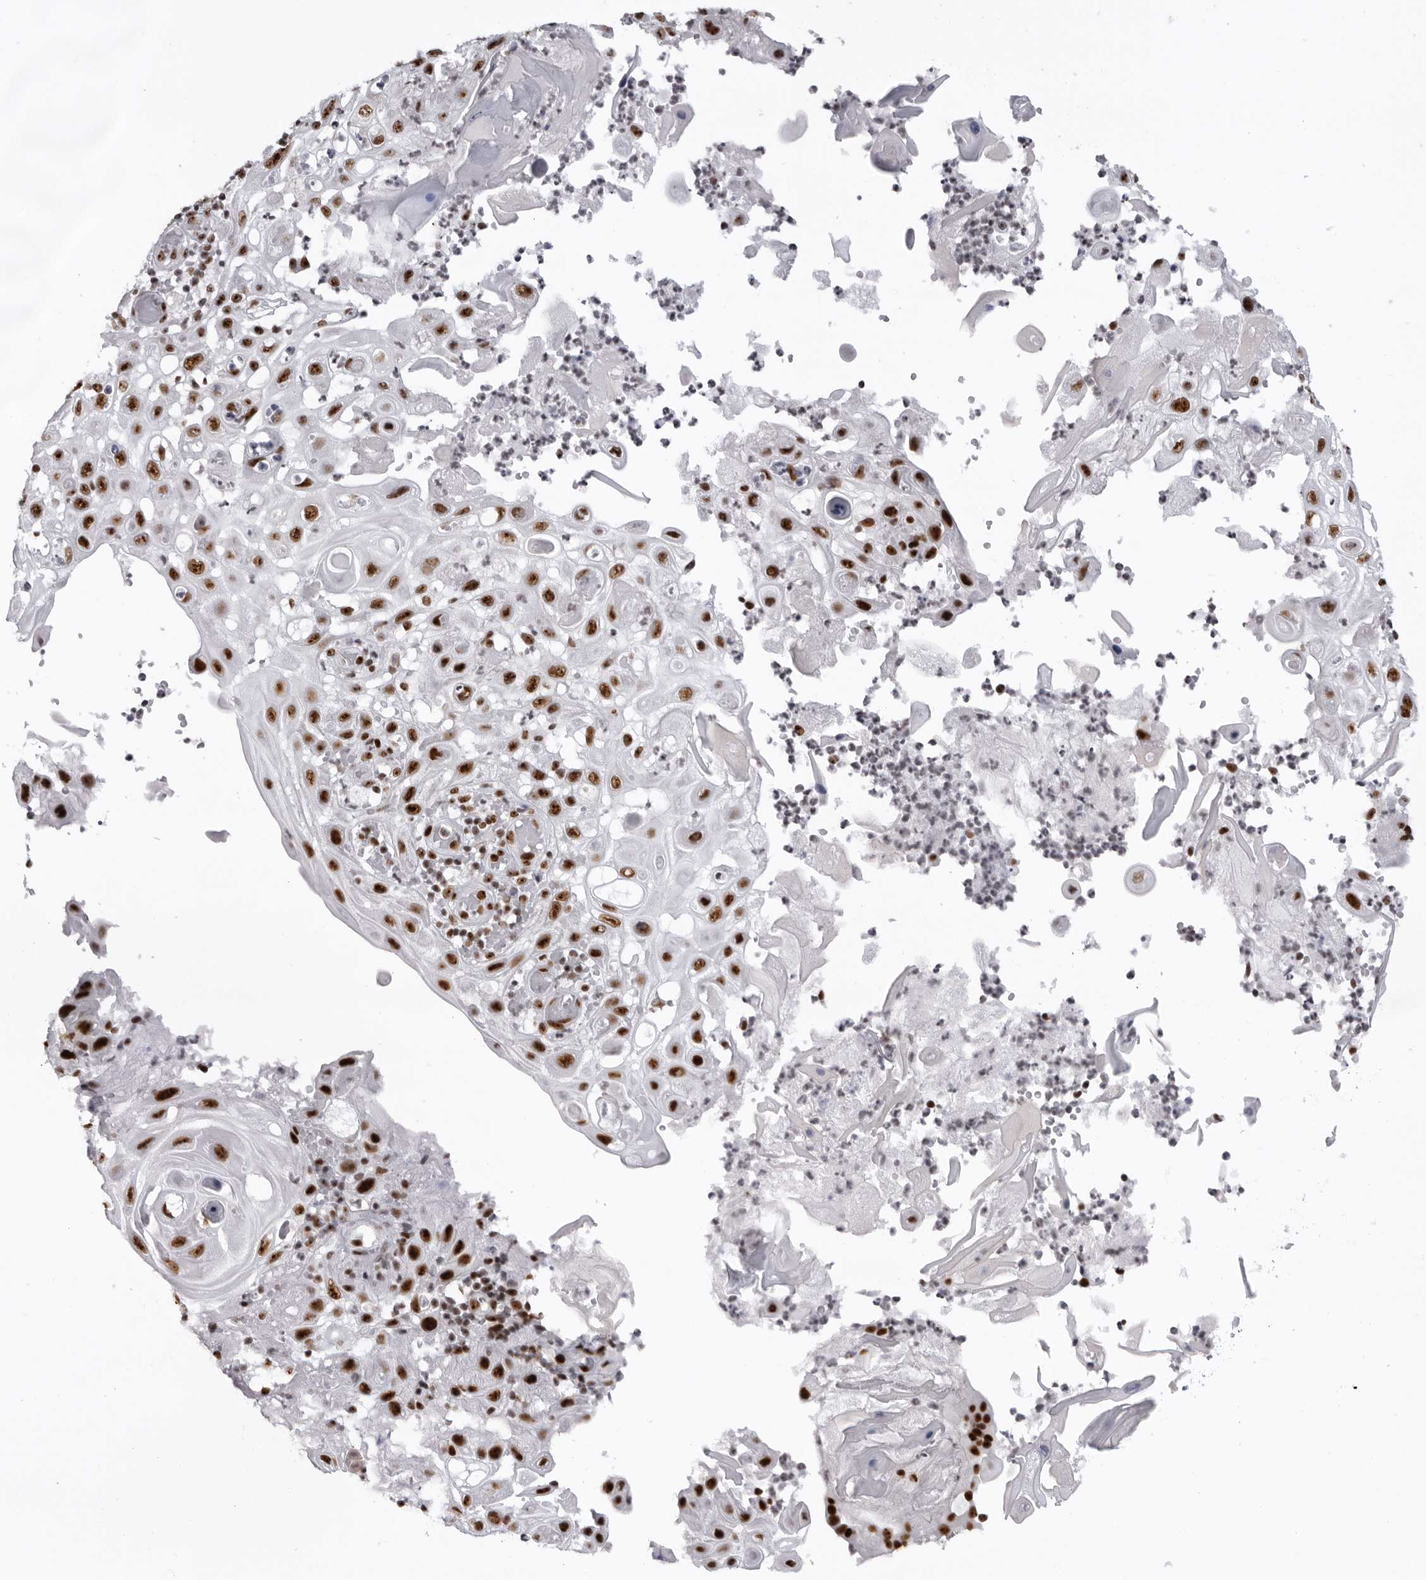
{"staining": {"intensity": "strong", "quantity": ">75%", "location": "nuclear"}, "tissue": "skin cancer", "cell_type": "Tumor cells", "image_type": "cancer", "snomed": [{"axis": "morphology", "description": "Normal tissue, NOS"}, {"axis": "morphology", "description": "Squamous cell carcinoma, NOS"}, {"axis": "topography", "description": "Skin"}], "caption": "This is an image of IHC staining of squamous cell carcinoma (skin), which shows strong staining in the nuclear of tumor cells.", "gene": "DHX9", "patient": {"sex": "female", "age": 96}}